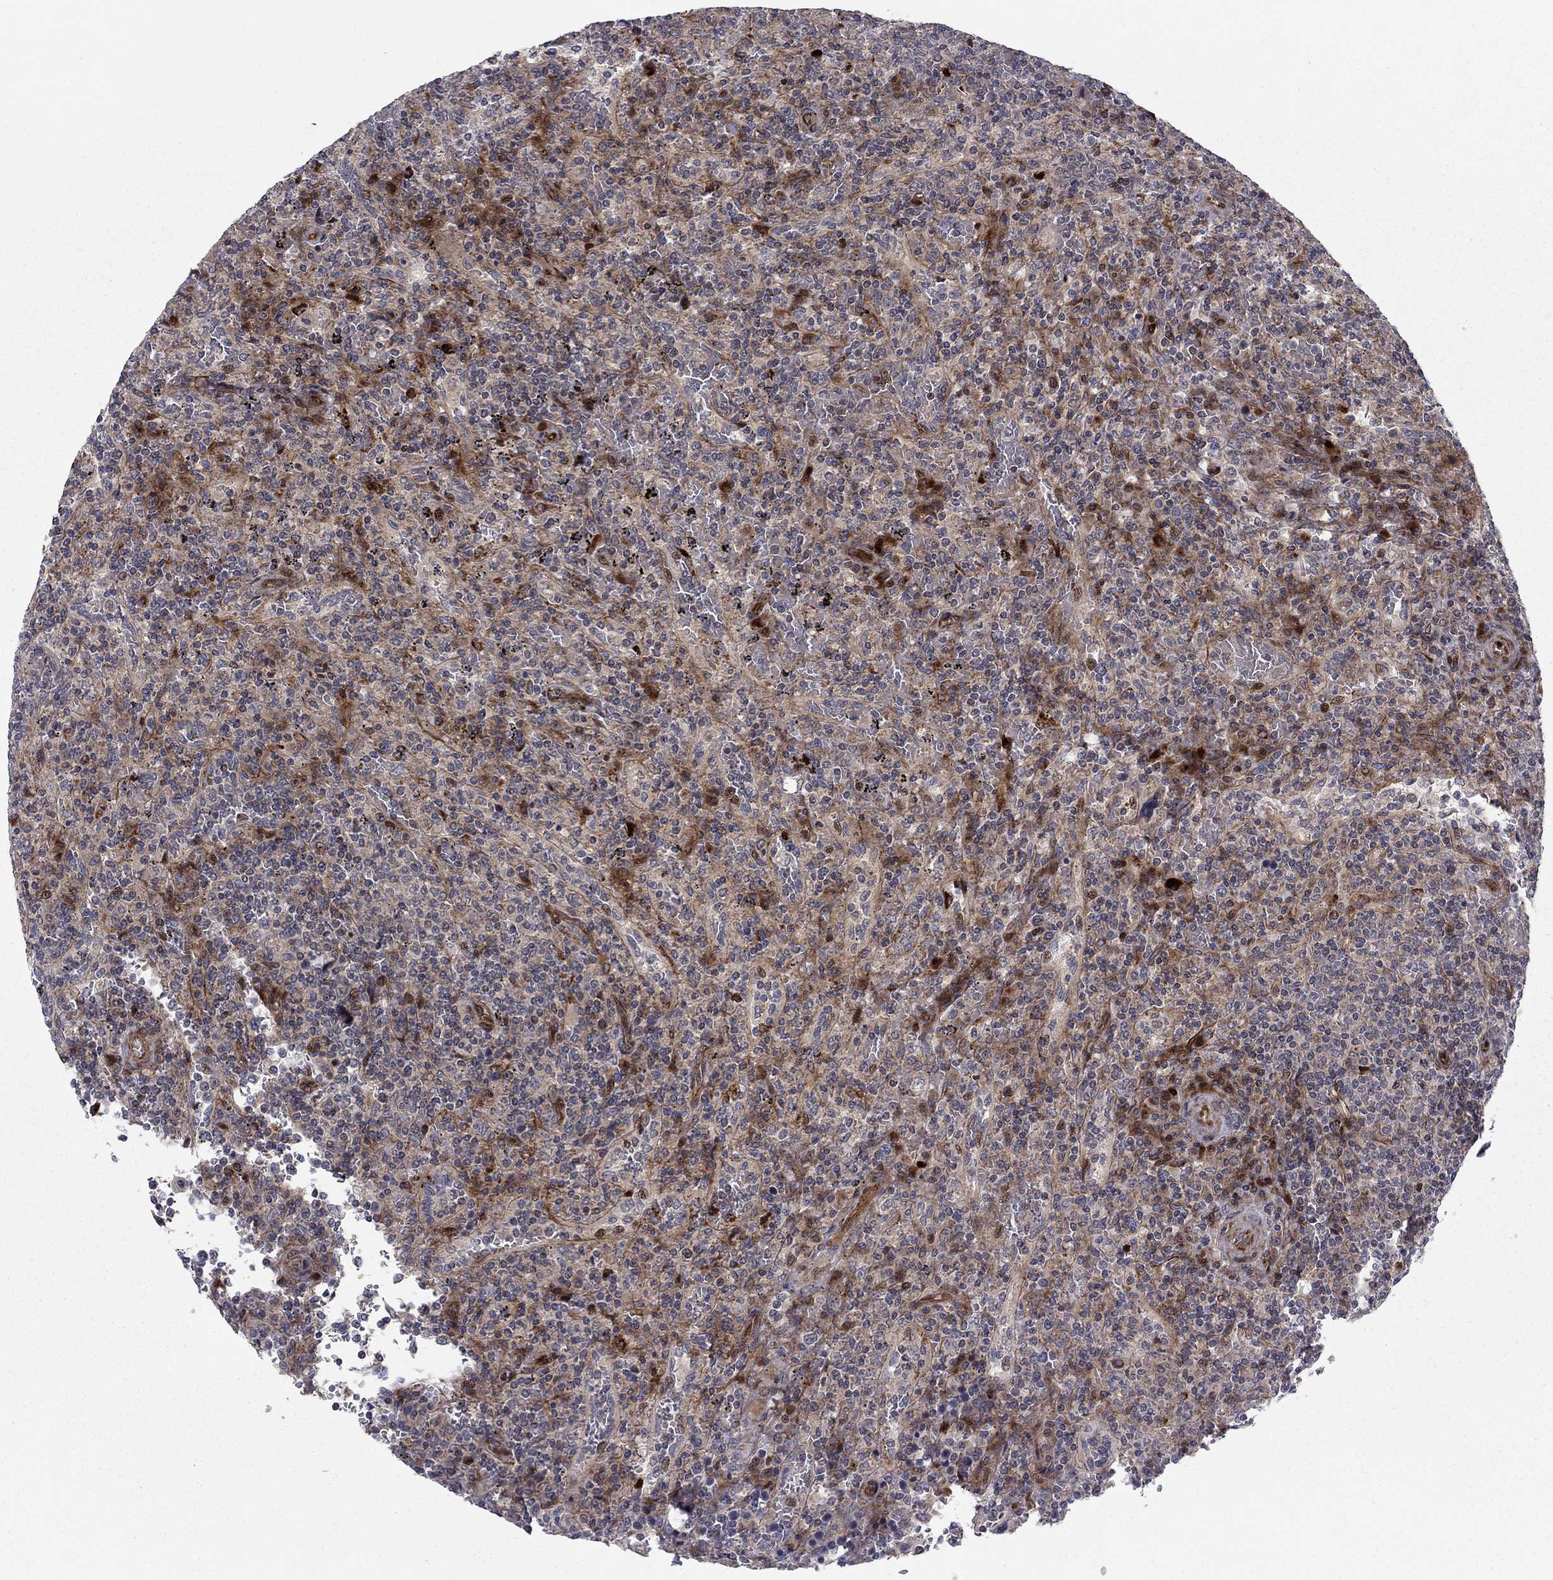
{"staining": {"intensity": "negative", "quantity": "none", "location": "none"}, "tissue": "lymphoma", "cell_type": "Tumor cells", "image_type": "cancer", "snomed": [{"axis": "morphology", "description": "Malignant lymphoma, non-Hodgkin's type, Low grade"}, {"axis": "topography", "description": "Spleen"}], "caption": "This is a image of immunohistochemistry staining of malignant lymphoma, non-Hodgkin's type (low-grade), which shows no expression in tumor cells.", "gene": "MIOS", "patient": {"sex": "male", "age": 62}}